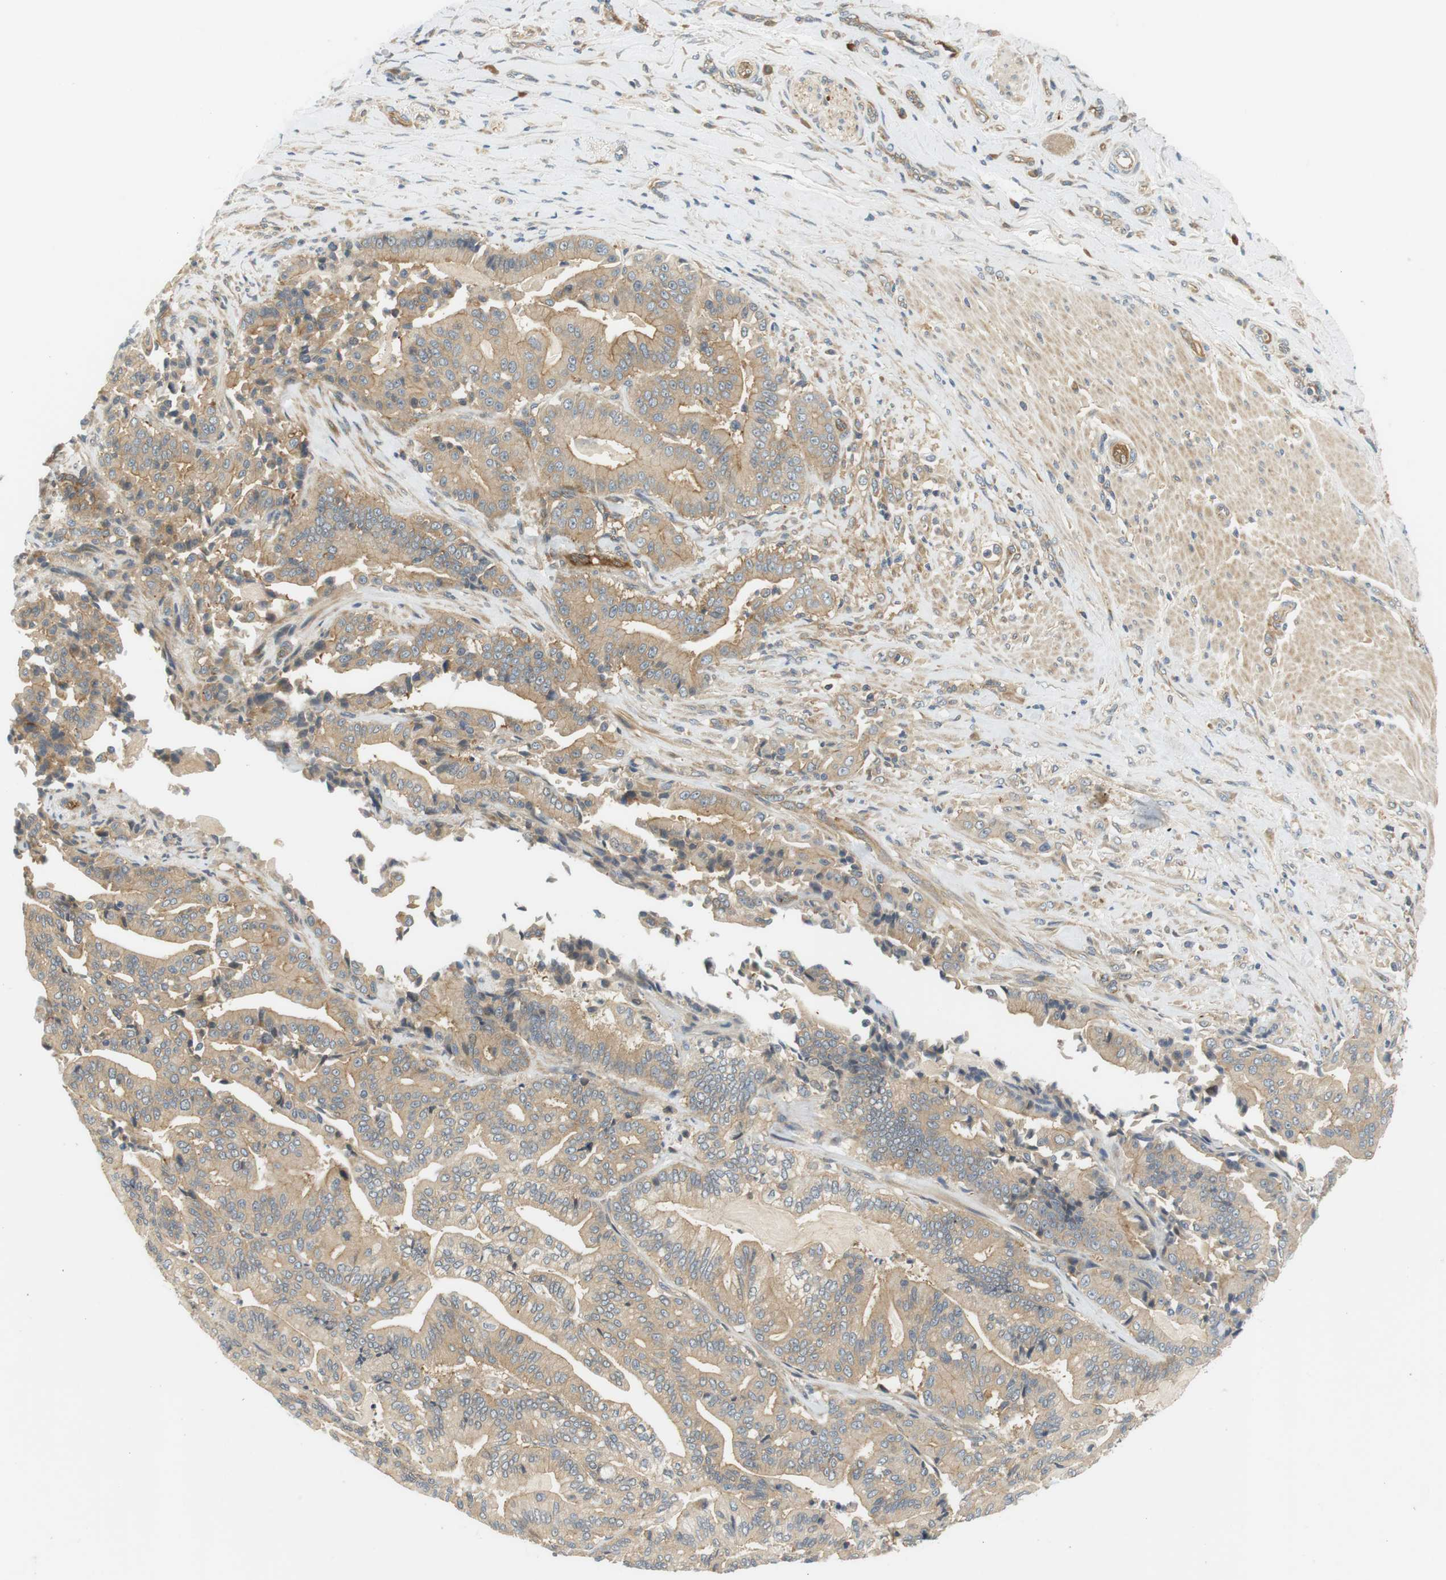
{"staining": {"intensity": "weak", "quantity": ">75%", "location": "cytoplasmic/membranous"}, "tissue": "pancreatic cancer", "cell_type": "Tumor cells", "image_type": "cancer", "snomed": [{"axis": "morphology", "description": "Normal tissue, NOS"}, {"axis": "morphology", "description": "Adenocarcinoma, NOS"}, {"axis": "topography", "description": "Pancreas"}], "caption": "Adenocarcinoma (pancreatic) tissue shows weak cytoplasmic/membranous staining in about >75% of tumor cells", "gene": "SH3GLB1", "patient": {"sex": "male", "age": 63}}